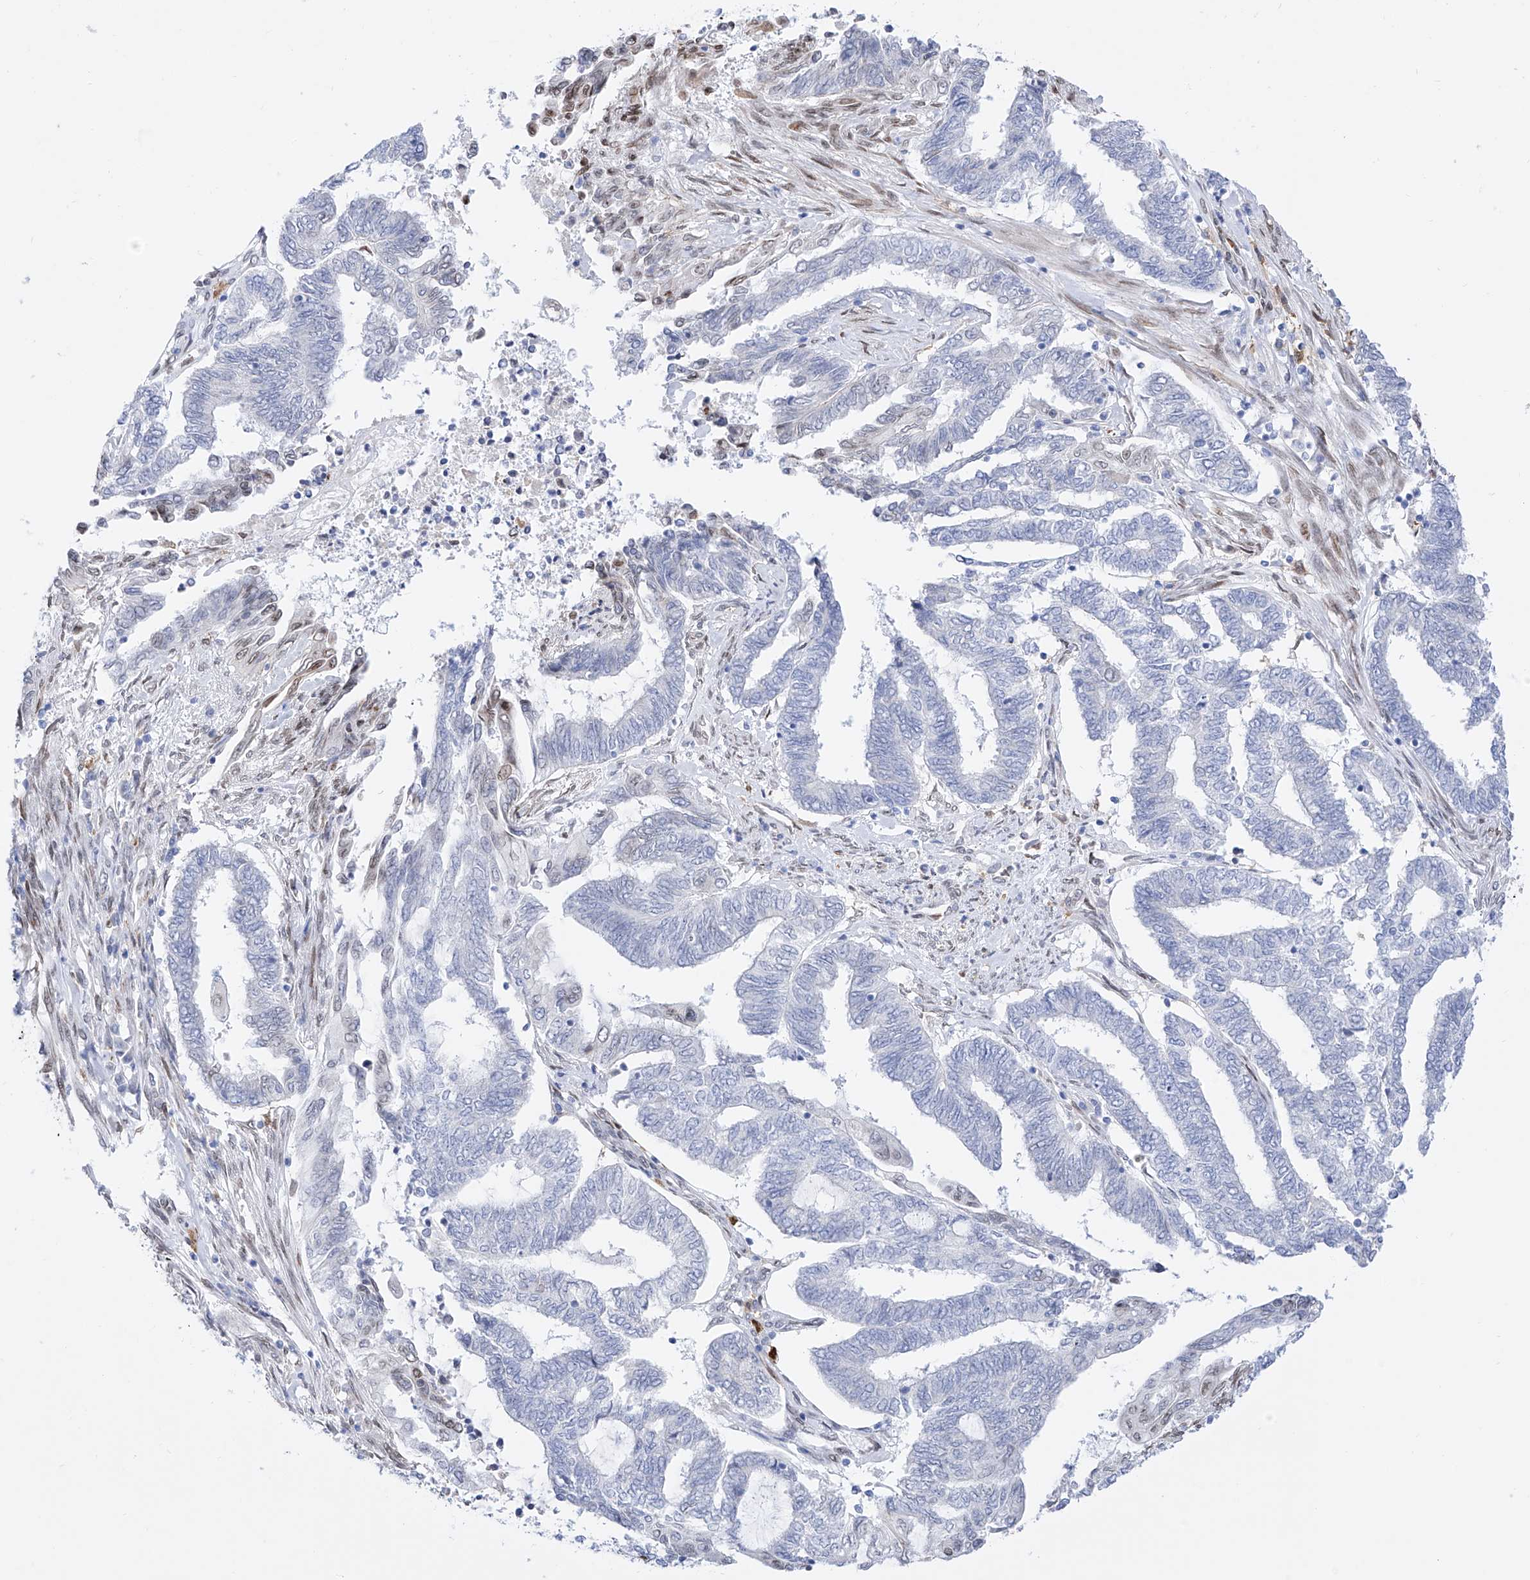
{"staining": {"intensity": "negative", "quantity": "none", "location": "none"}, "tissue": "endometrial cancer", "cell_type": "Tumor cells", "image_type": "cancer", "snomed": [{"axis": "morphology", "description": "Adenocarcinoma, NOS"}, {"axis": "topography", "description": "Uterus"}, {"axis": "topography", "description": "Endometrium"}], "caption": "Immunohistochemistry histopathology image of neoplastic tissue: endometrial cancer stained with DAB demonstrates no significant protein staining in tumor cells.", "gene": "LCLAT1", "patient": {"sex": "female", "age": 70}}